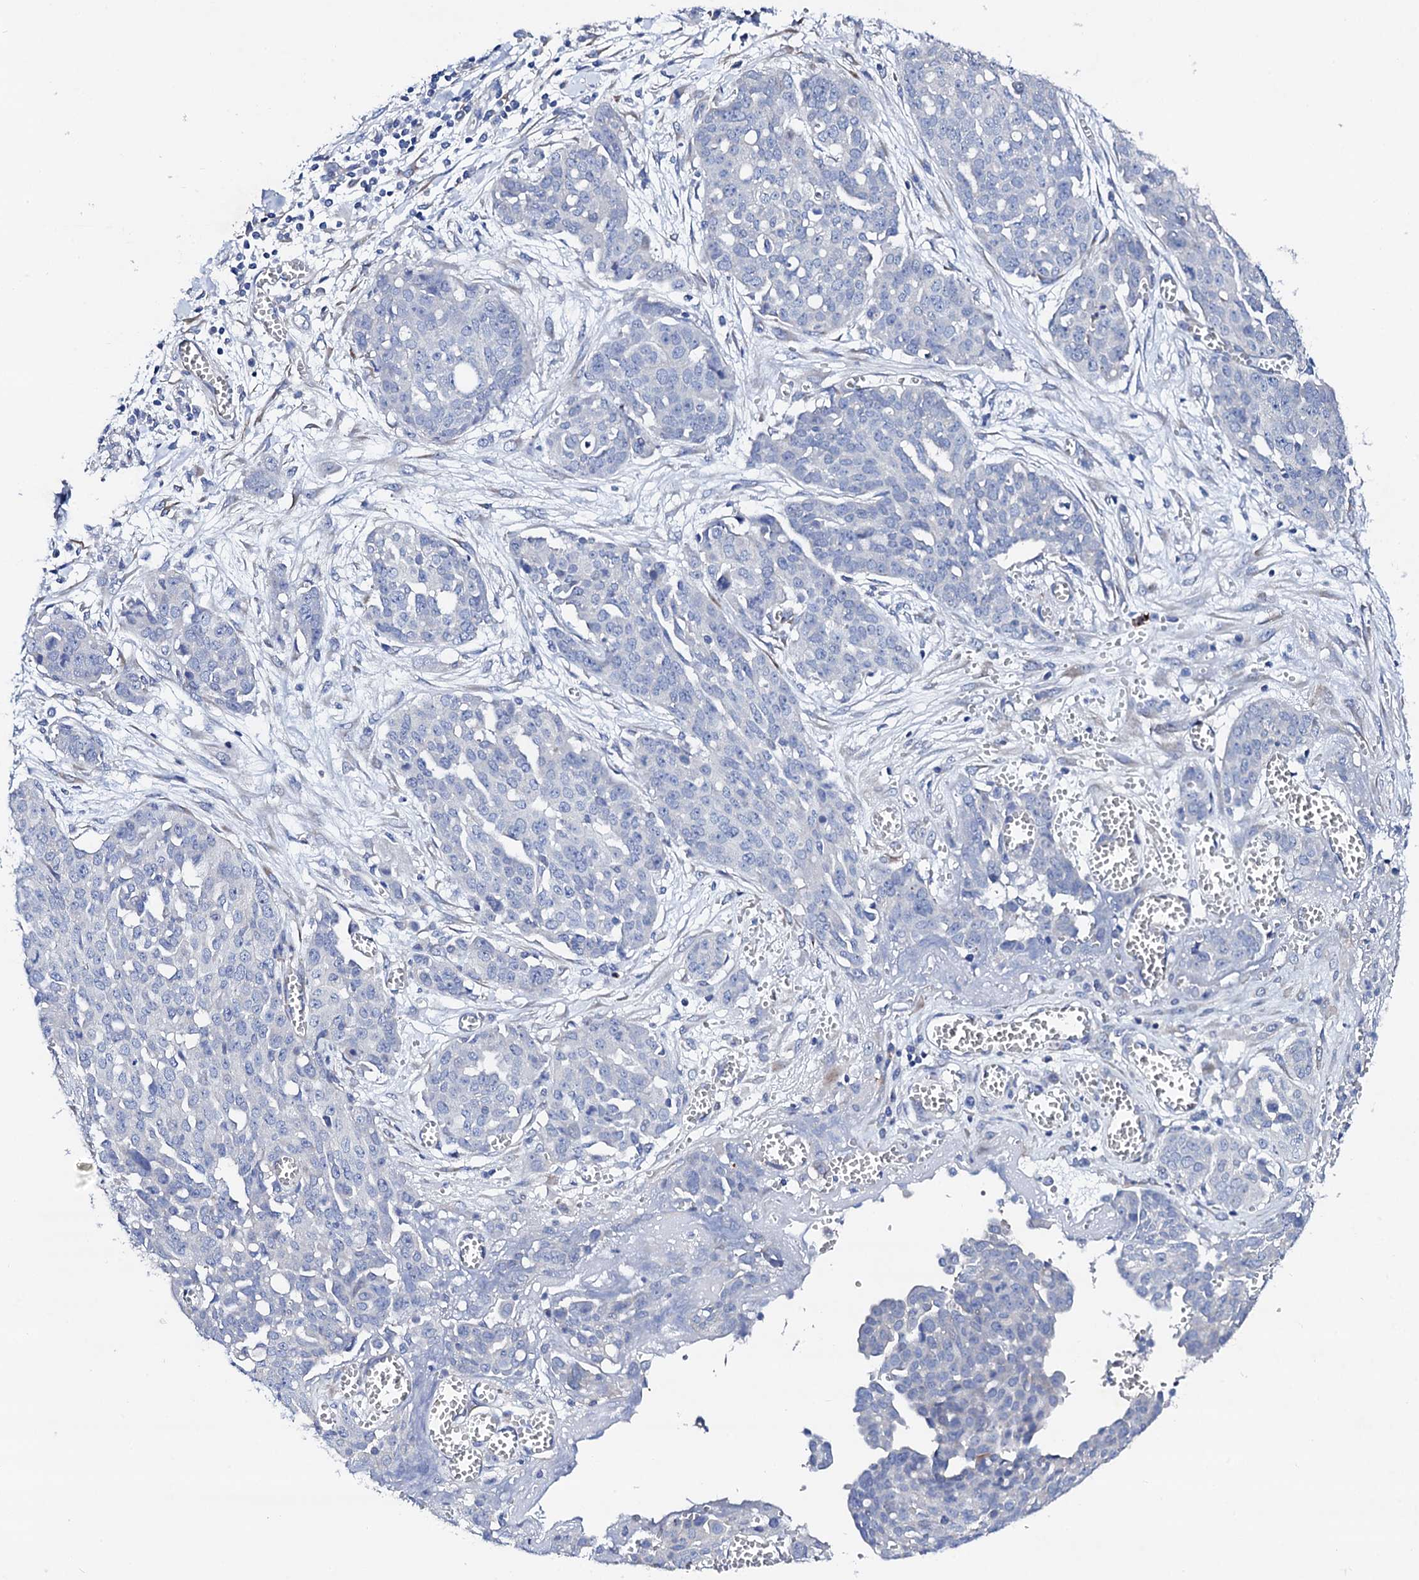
{"staining": {"intensity": "negative", "quantity": "none", "location": "none"}, "tissue": "ovarian cancer", "cell_type": "Tumor cells", "image_type": "cancer", "snomed": [{"axis": "morphology", "description": "Cystadenocarcinoma, serous, NOS"}, {"axis": "topography", "description": "Soft tissue"}, {"axis": "topography", "description": "Ovary"}], "caption": "Human serous cystadenocarcinoma (ovarian) stained for a protein using immunohistochemistry shows no positivity in tumor cells.", "gene": "TRDN", "patient": {"sex": "female", "age": 57}}